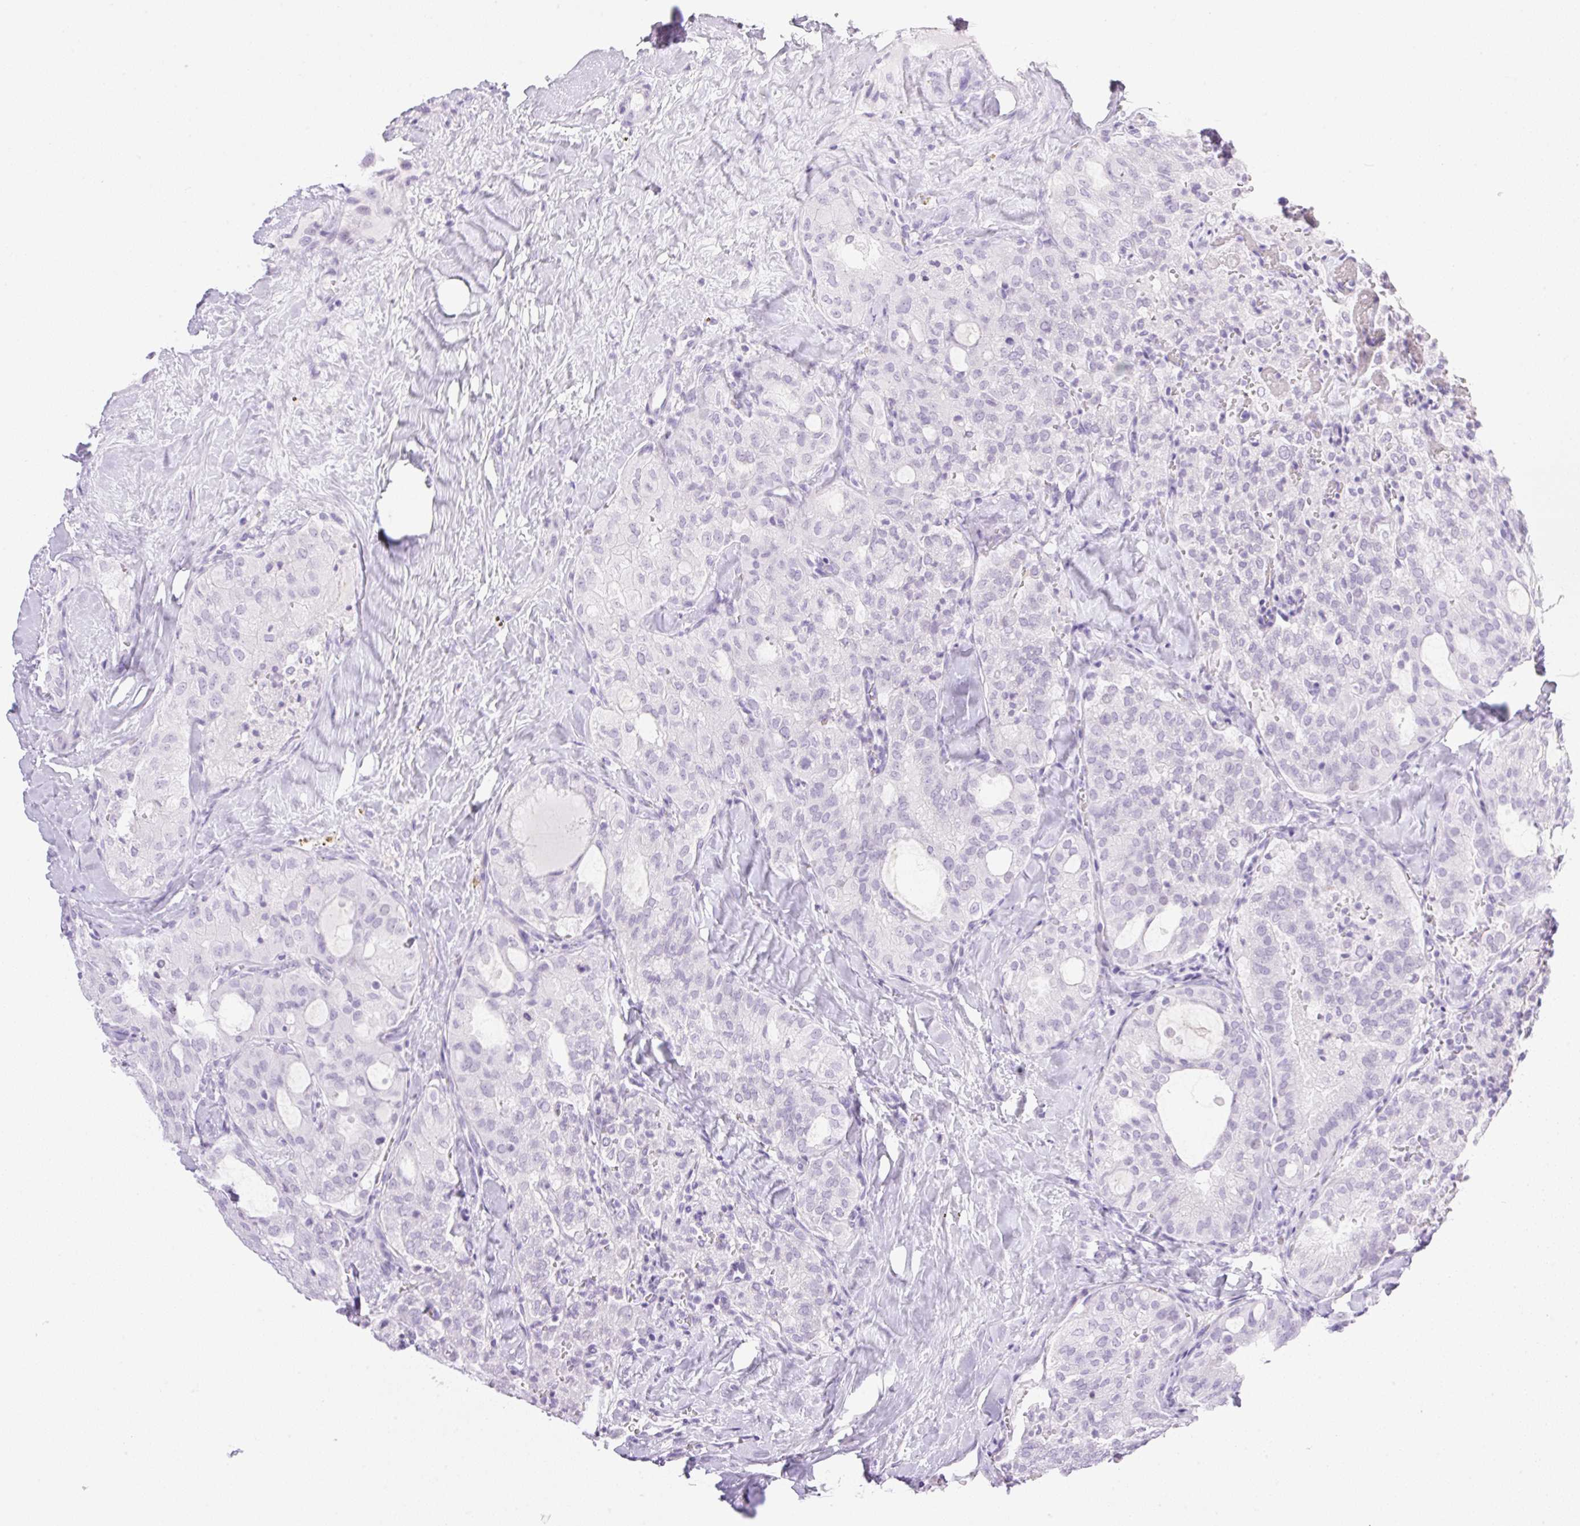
{"staining": {"intensity": "negative", "quantity": "none", "location": "none"}, "tissue": "thyroid cancer", "cell_type": "Tumor cells", "image_type": "cancer", "snomed": [{"axis": "morphology", "description": "Follicular adenoma carcinoma, NOS"}, {"axis": "topography", "description": "Thyroid gland"}], "caption": "The histopathology image displays no staining of tumor cells in thyroid cancer (follicular adenoma carcinoma). (Immunohistochemistry, brightfield microscopy, high magnification).", "gene": "SPRR4", "patient": {"sex": "male", "age": 75}}